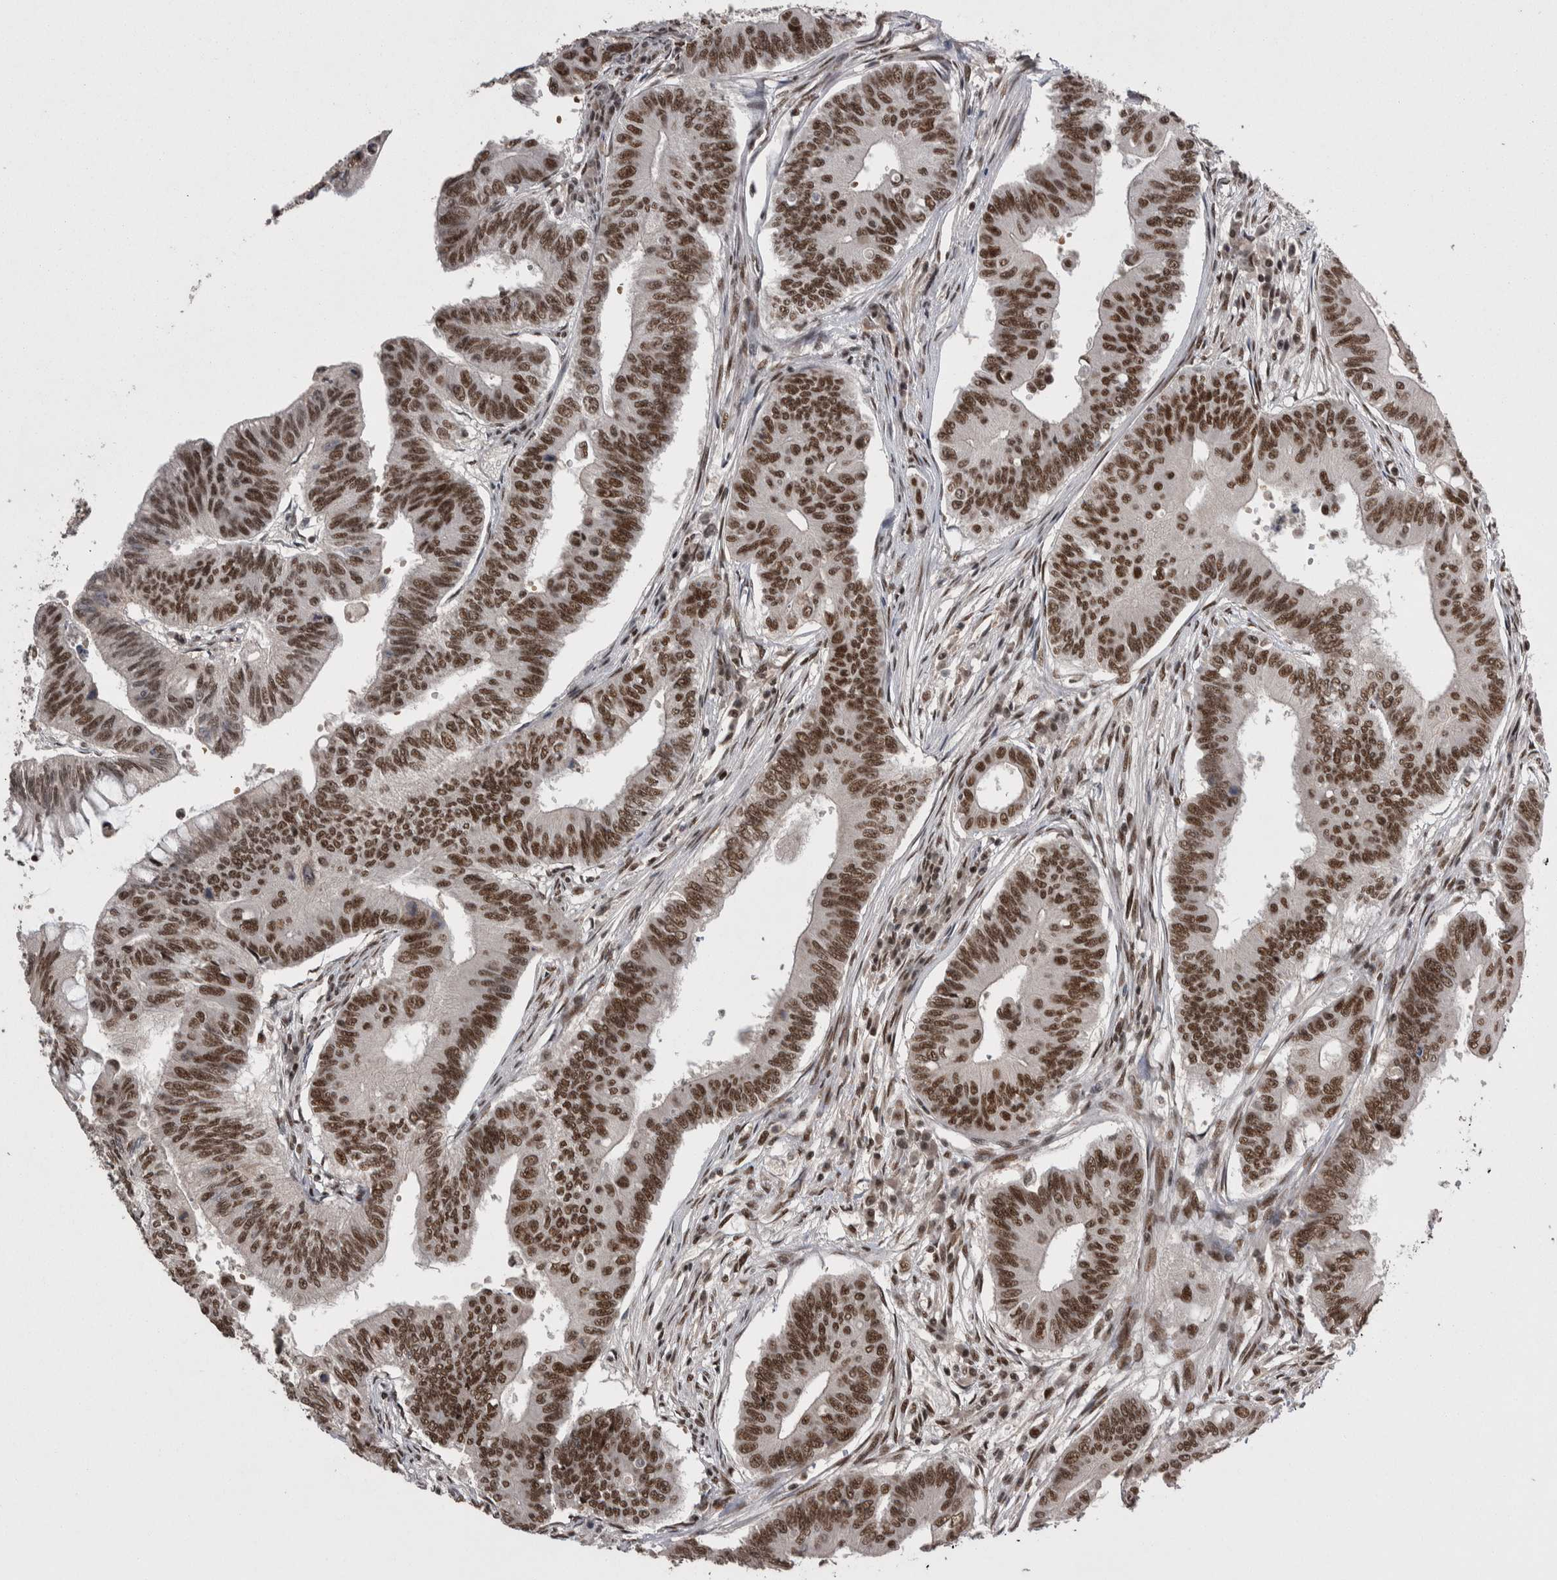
{"staining": {"intensity": "strong", "quantity": ">75%", "location": "nuclear"}, "tissue": "colorectal cancer", "cell_type": "Tumor cells", "image_type": "cancer", "snomed": [{"axis": "morphology", "description": "Adenoma, NOS"}, {"axis": "morphology", "description": "Adenocarcinoma, NOS"}, {"axis": "topography", "description": "Colon"}], "caption": "An image showing strong nuclear staining in approximately >75% of tumor cells in adenoma (colorectal), as visualized by brown immunohistochemical staining.", "gene": "DMTF1", "patient": {"sex": "male", "age": 79}}